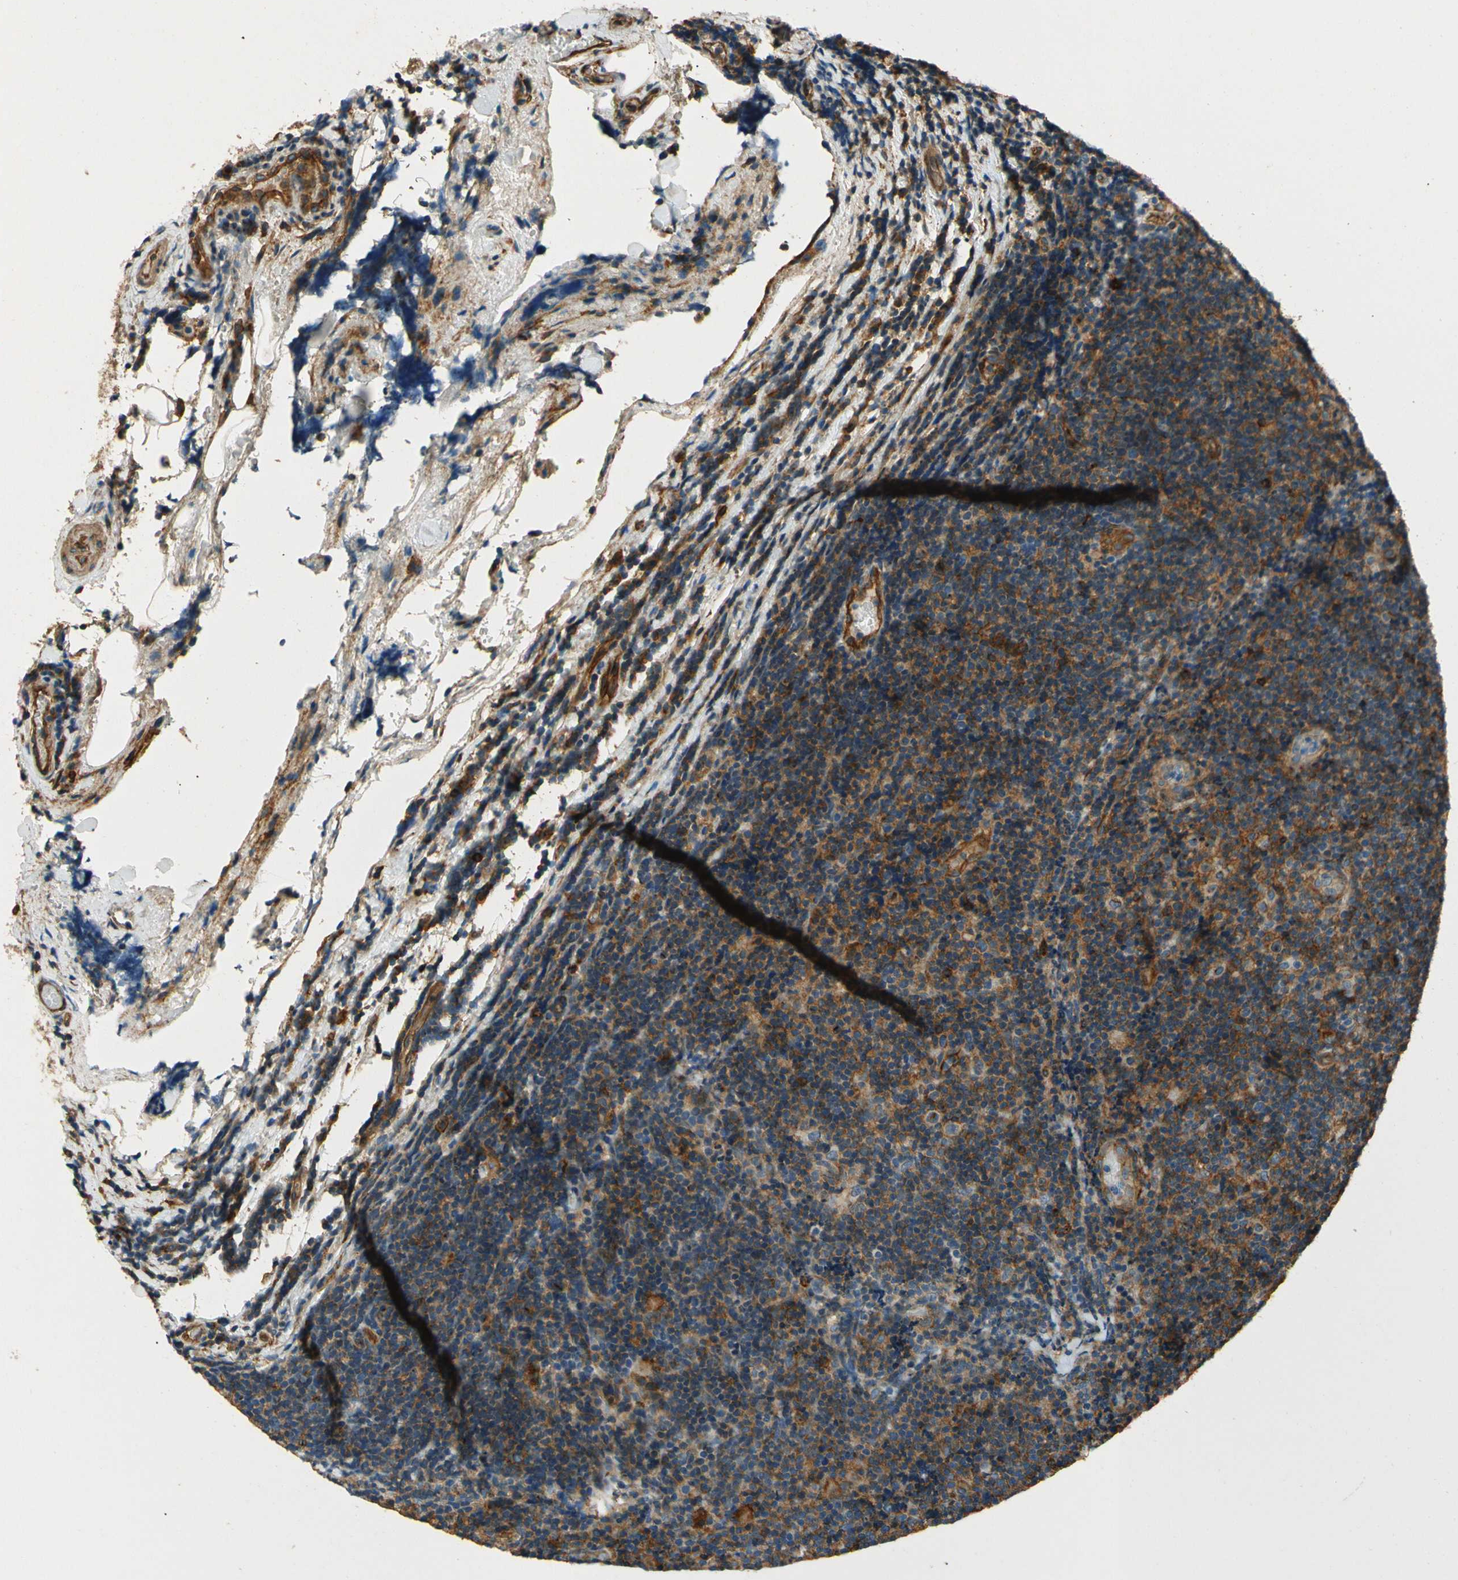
{"staining": {"intensity": "moderate", "quantity": "25%-75%", "location": "cytoplasmic/membranous"}, "tissue": "lymphoma", "cell_type": "Tumor cells", "image_type": "cancer", "snomed": [{"axis": "morphology", "description": "Malignant lymphoma, non-Hodgkin's type, Low grade"}, {"axis": "topography", "description": "Lymph node"}], "caption": "High-magnification brightfield microscopy of lymphoma stained with DAB (3,3'-diaminobenzidine) (brown) and counterstained with hematoxylin (blue). tumor cells exhibit moderate cytoplasmic/membranous positivity is appreciated in approximately25%-75% of cells.", "gene": "ENTPD1", "patient": {"sex": "male", "age": 83}}